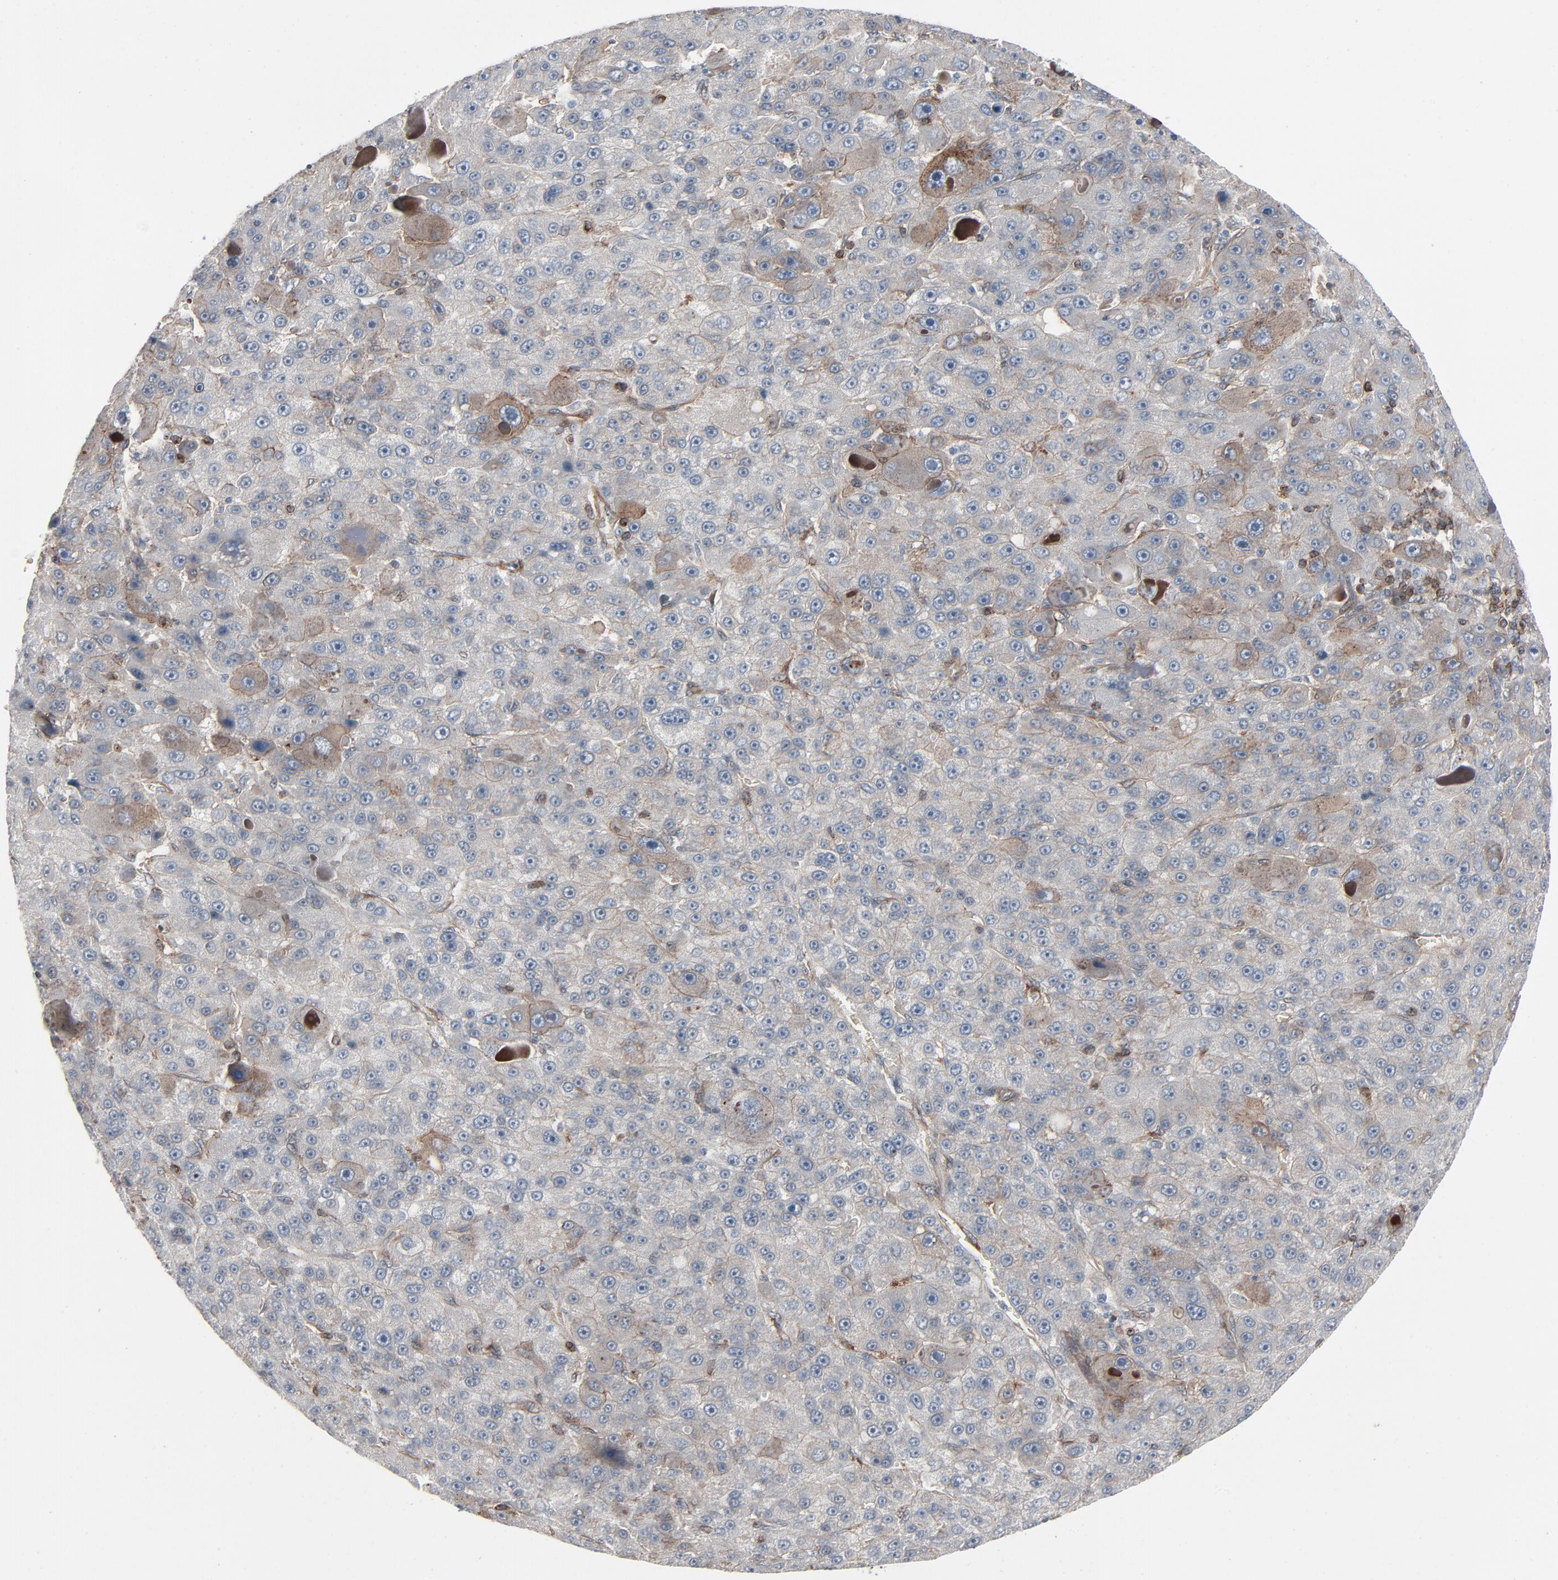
{"staining": {"intensity": "weak", "quantity": "<25%", "location": "cytoplasmic/membranous"}, "tissue": "liver cancer", "cell_type": "Tumor cells", "image_type": "cancer", "snomed": [{"axis": "morphology", "description": "Carcinoma, Hepatocellular, NOS"}, {"axis": "topography", "description": "Liver"}], "caption": "Immunohistochemistry (IHC) of liver cancer shows no staining in tumor cells.", "gene": "OPTN", "patient": {"sex": "male", "age": 76}}